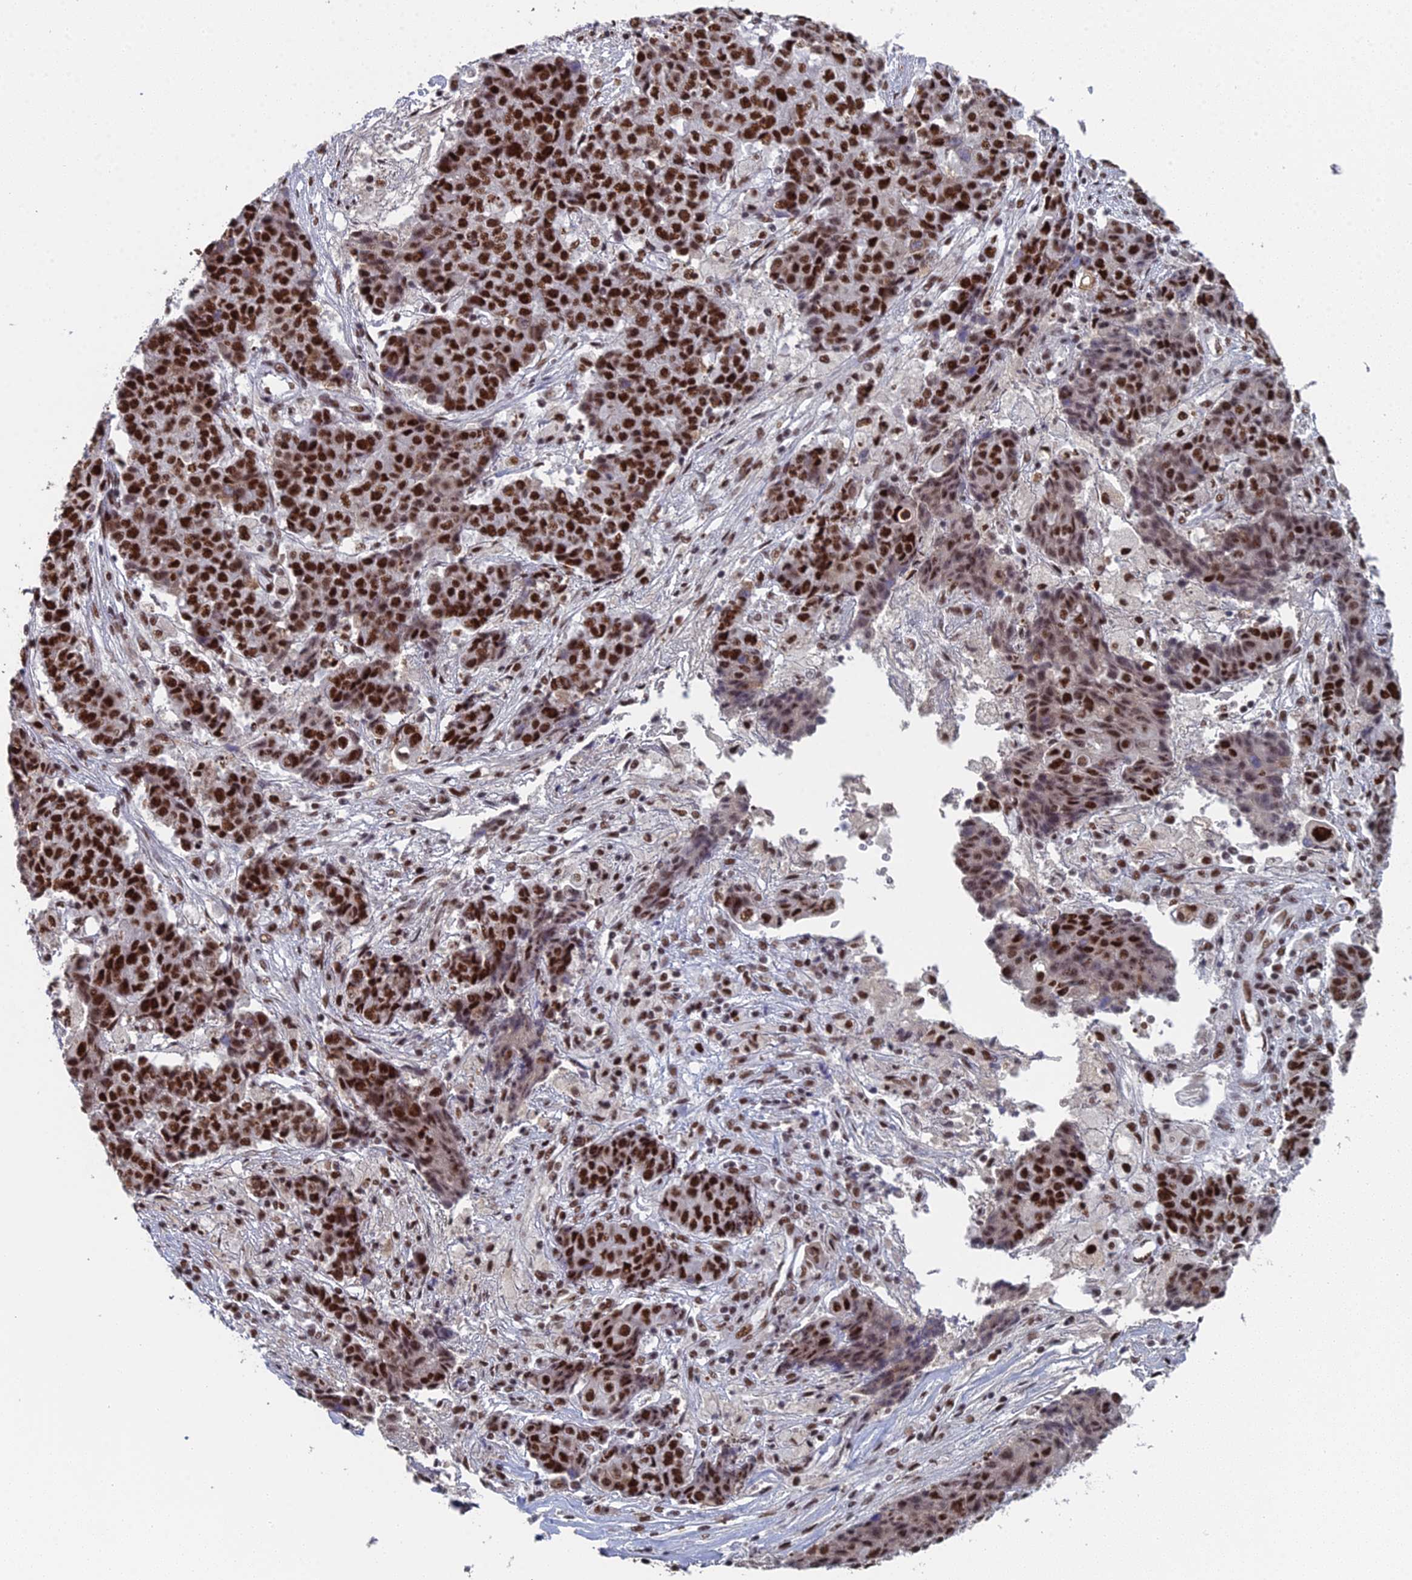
{"staining": {"intensity": "strong", "quantity": ">75%", "location": "nuclear"}, "tissue": "ovarian cancer", "cell_type": "Tumor cells", "image_type": "cancer", "snomed": [{"axis": "morphology", "description": "Carcinoma, endometroid"}, {"axis": "topography", "description": "Ovary"}], "caption": "High-magnification brightfield microscopy of ovarian endometroid carcinoma stained with DAB (3,3'-diaminobenzidine) (brown) and counterstained with hematoxylin (blue). tumor cells exhibit strong nuclear staining is present in approximately>75% of cells.", "gene": "SF3B3", "patient": {"sex": "female", "age": 42}}